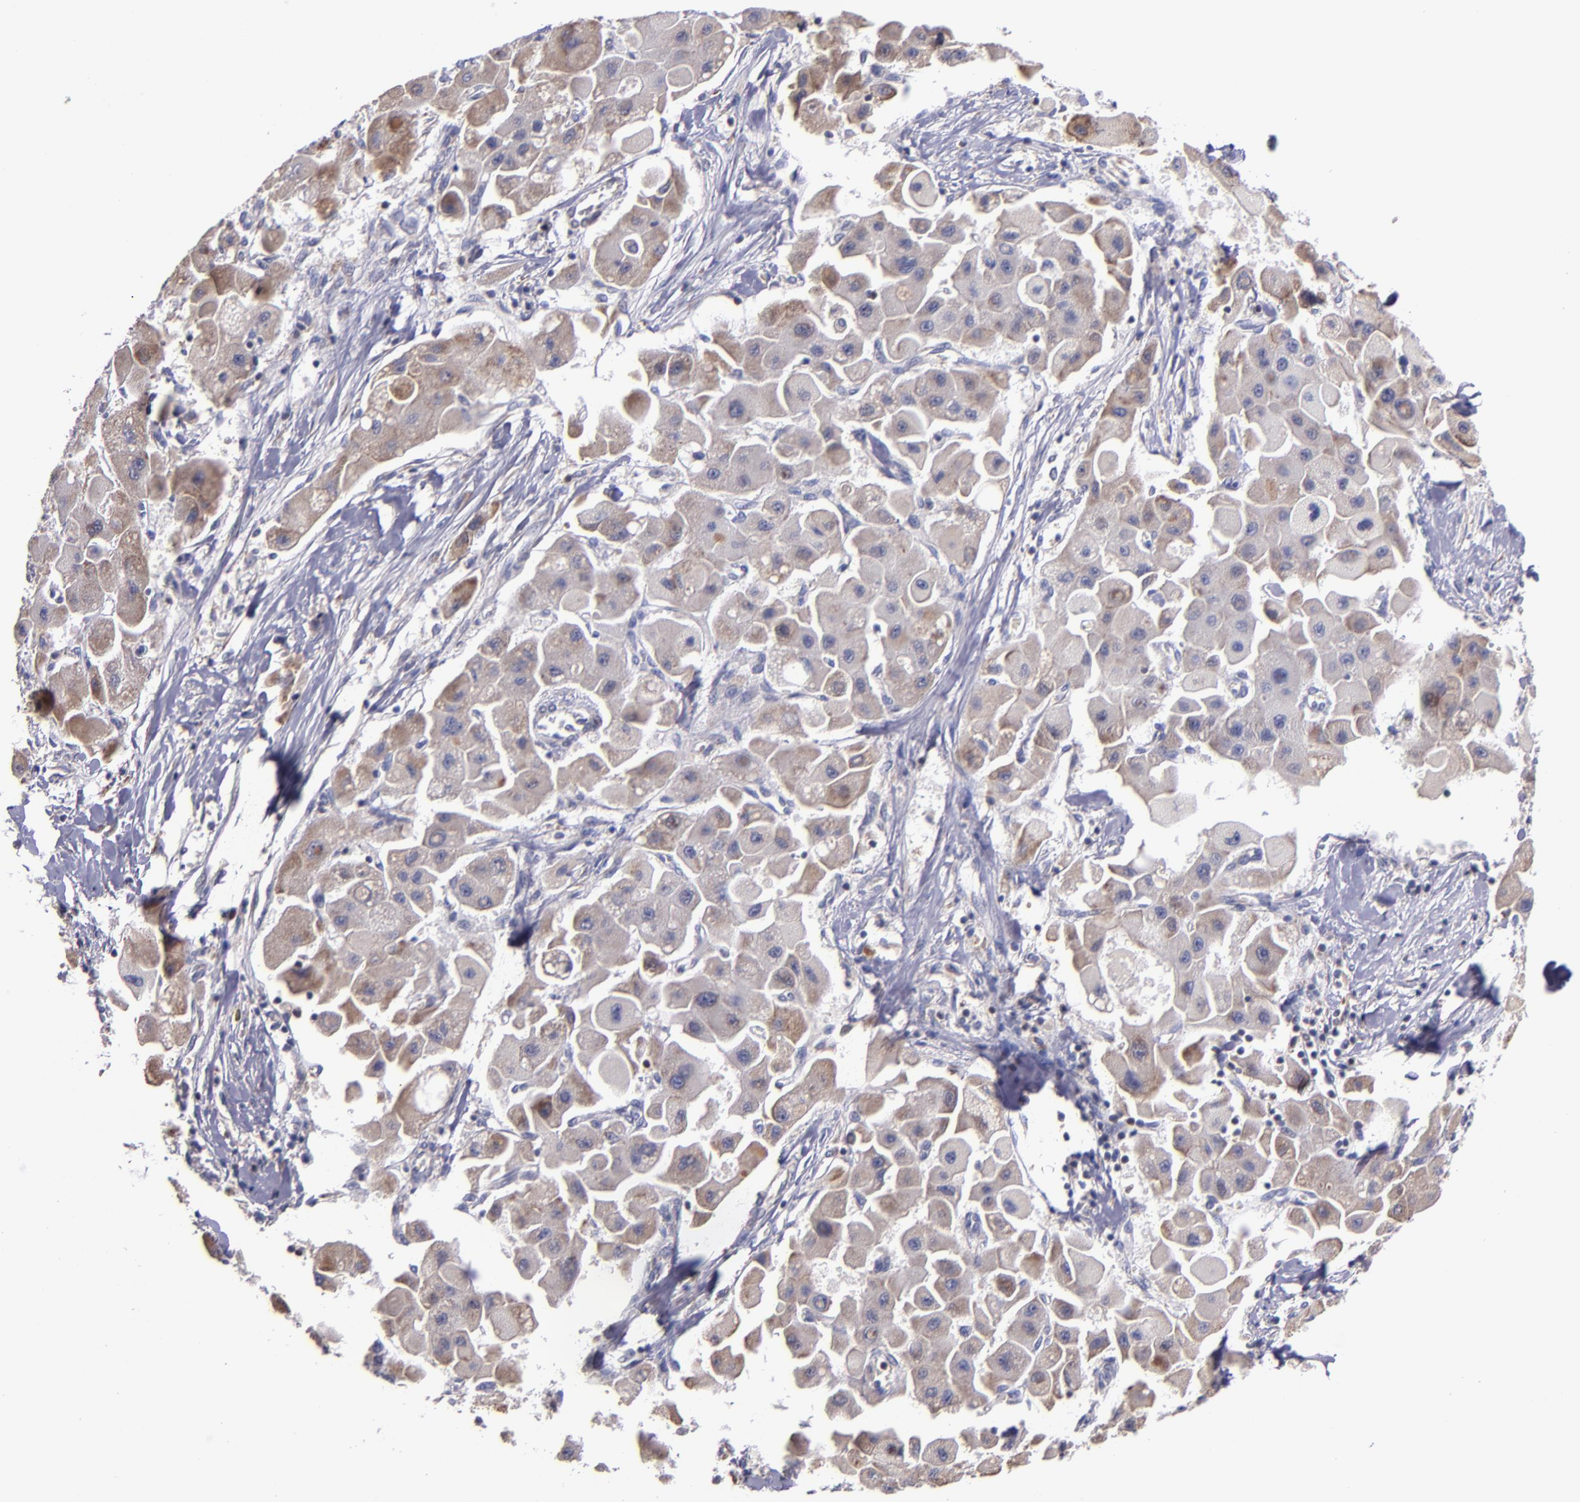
{"staining": {"intensity": "moderate", "quantity": ">75%", "location": "cytoplasmic/membranous"}, "tissue": "liver cancer", "cell_type": "Tumor cells", "image_type": "cancer", "snomed": [{"axis": "morphology", "description": "Carcinoma, Hepatocellular, NOS"}, {"axis": "topography", "description": "Liver"}], "caption": "An image of liver hepatocellular carcinoma stained for a protein demonstrates moderate cytoplasmic/membranous brown staining in tumor cells.", "gene": "EIF4ENIF1", "patient": {"sex": "male", "age": 24}}